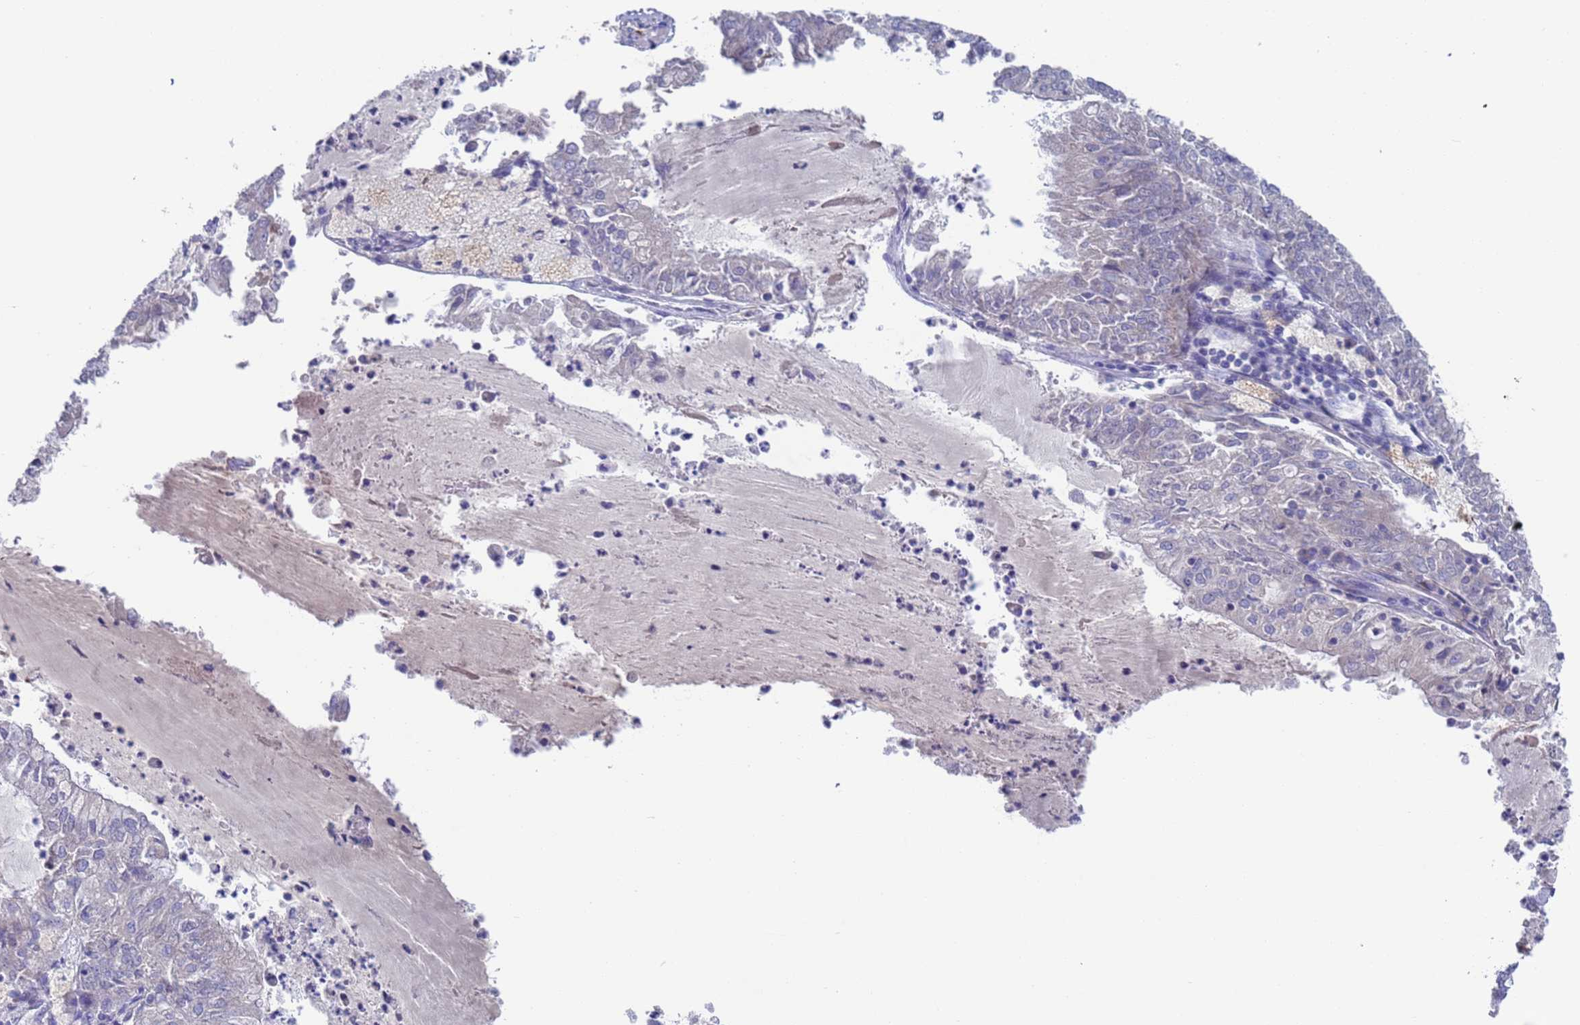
{"staining": {"intensity": "negative", "quantity": "none", "location": "none"}, "tissue": "endometrial cancer", "cell_type": "Tumor cells", "image_type": "cancer", "snomed": [{"axis": "morphology", "description": "Adenocarcinoma, NOS"}, {"axis": "topography", "description": "Endometrium"}], "caption": "This is a histopathology image of immunohistochemistry staining of adenocarcinoma (endometrial), which shows no expression in tumor cells. (Stains: DAB (3,3'-diaminobenzidine) immunohistochemistry (IHC) with hematoxylin counter stain, Microscopy: brightfield microscopy at high magnification).", "gene": "PET117", "patient": {"sex": "female", "age": 57}}